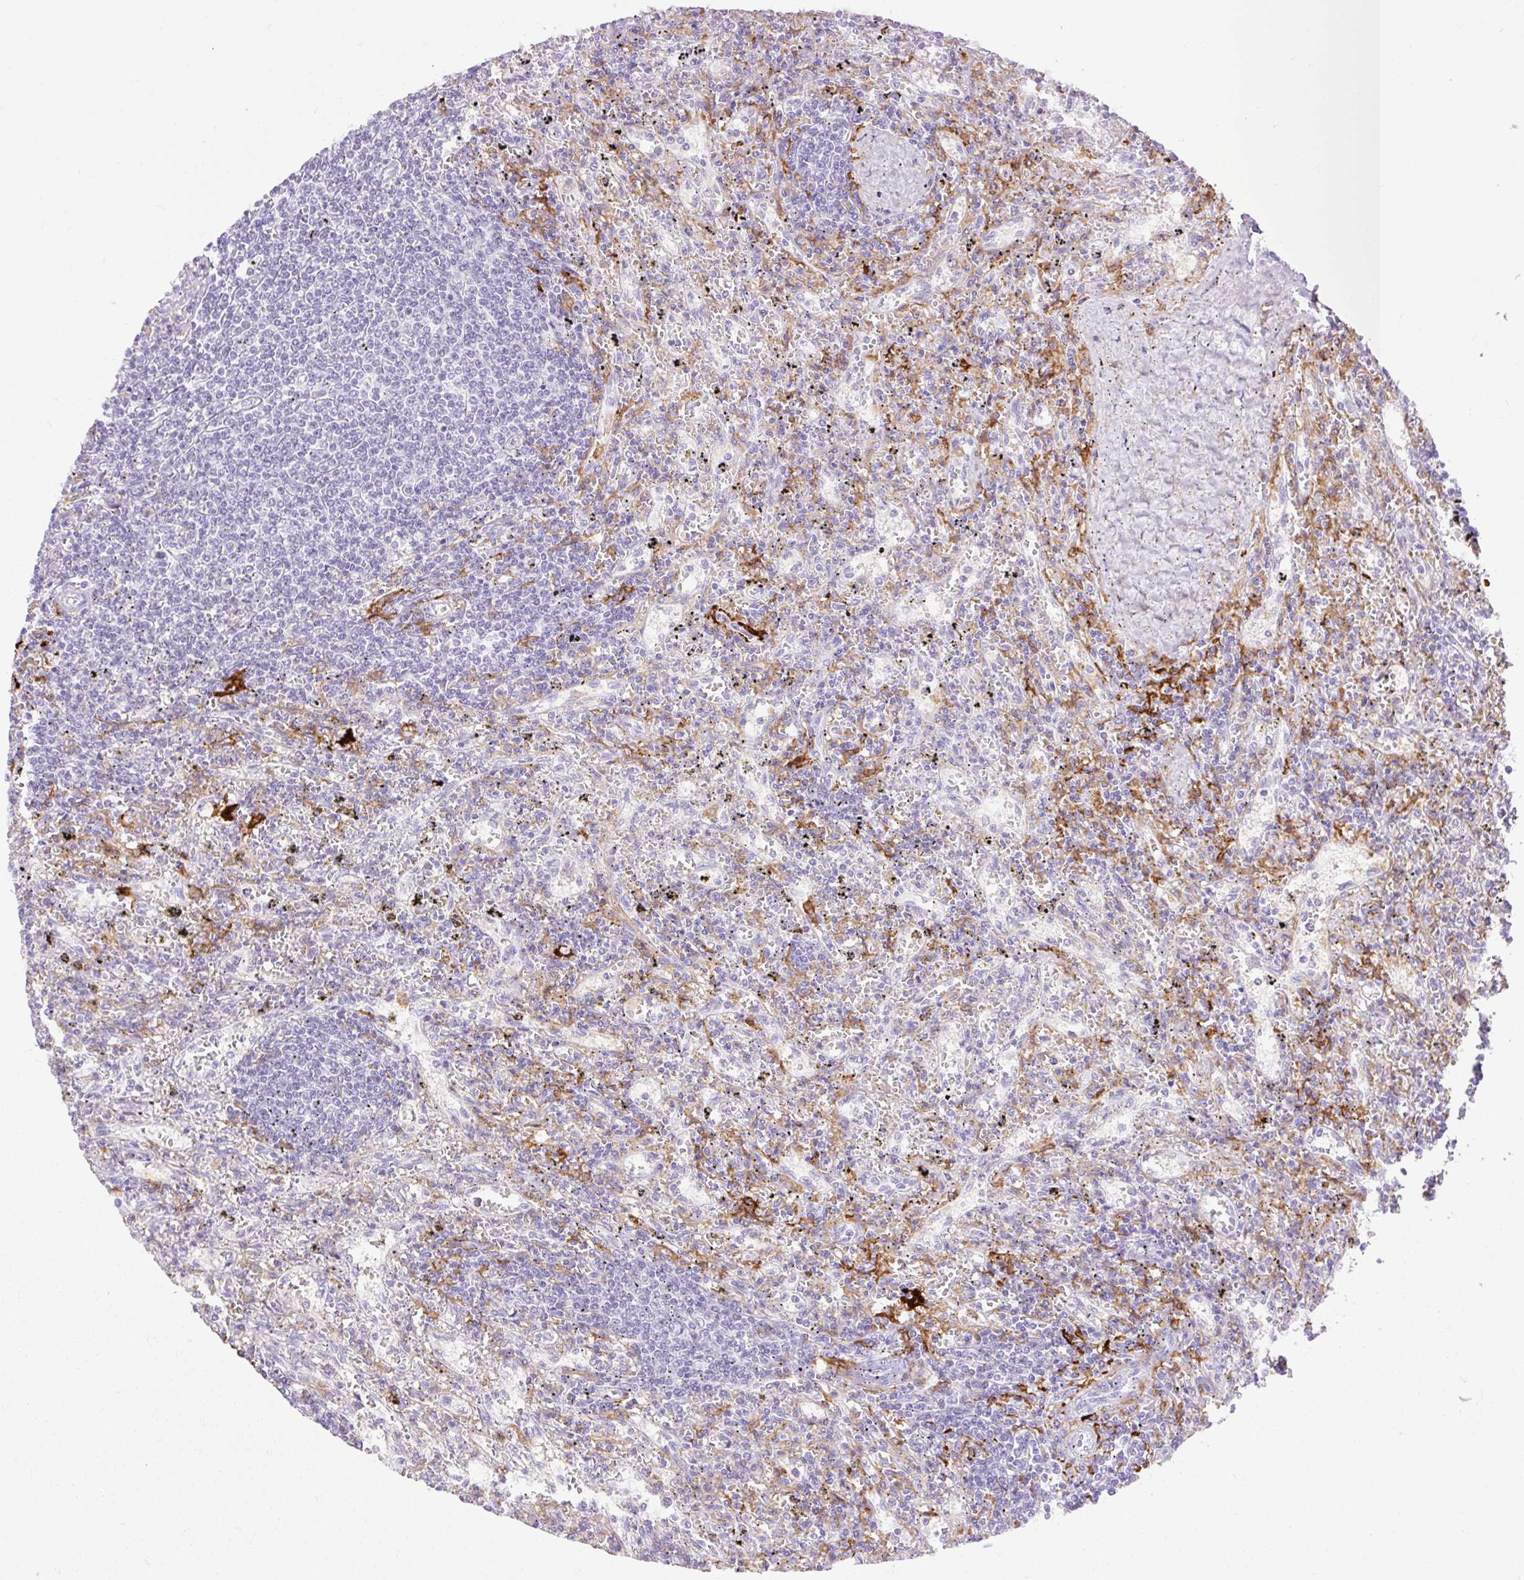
{"staining": {"intensity": "negative", "quantity": "none", "location": "none"}, "tissue": "lymphoma", "cell_type": "Tumor cells", "image_type": "cancer", "snomed": [{"axis": "morphology", "description": "Malignant lymphoma, non-Hodgkin's type, Low grade"}, {"axis": "topography", "description": "Spleen"}], "caption": "The image exhibits no staining of tumor cells in lymphoma. (Stains: DAB (3,3'-diaminobenzidine) IHC with hematoxylin counter stain, Microscopy: brightfield microscopy at high magnification).", "gene": "SIGLEC1", "patient": {"sex": "male", "age": 76}}